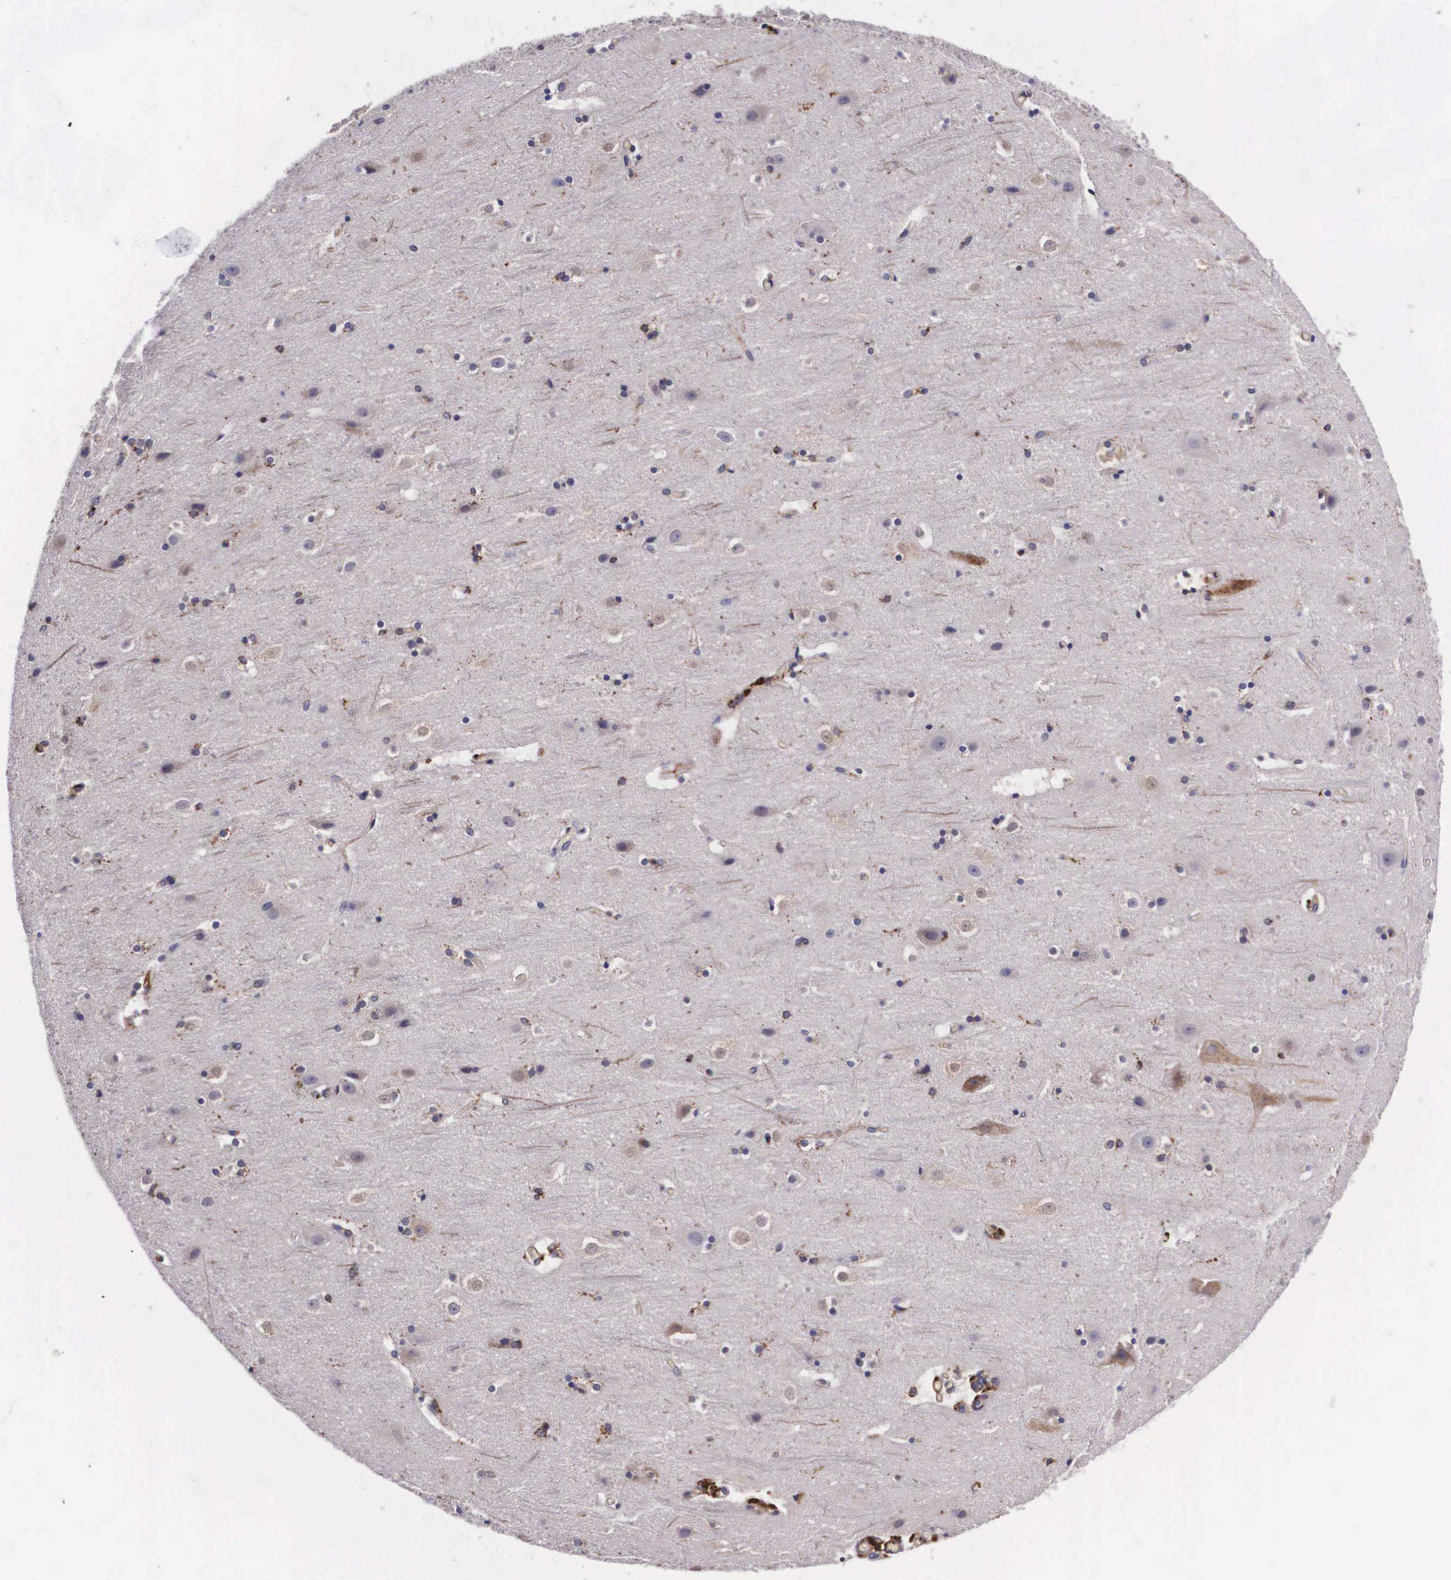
{"staining": {"intensity": "negative", "quantity": "none", "location": "none"}, "tissue": "cerebral cortex", "cell_type": "Endothelial cells", "image_type": "normal", "snomed": [{"axis": "morphology", "description": "Normal tissue, NOS"}, {"axis": "topography", "description": "Cerebral cortex"}], "caption": "Protein analysis of benign cerebral cortex exhibits no significant expression in endothelial cells.", "gene": "NAGA", "patient": {"sex": "male", "age": 45}}